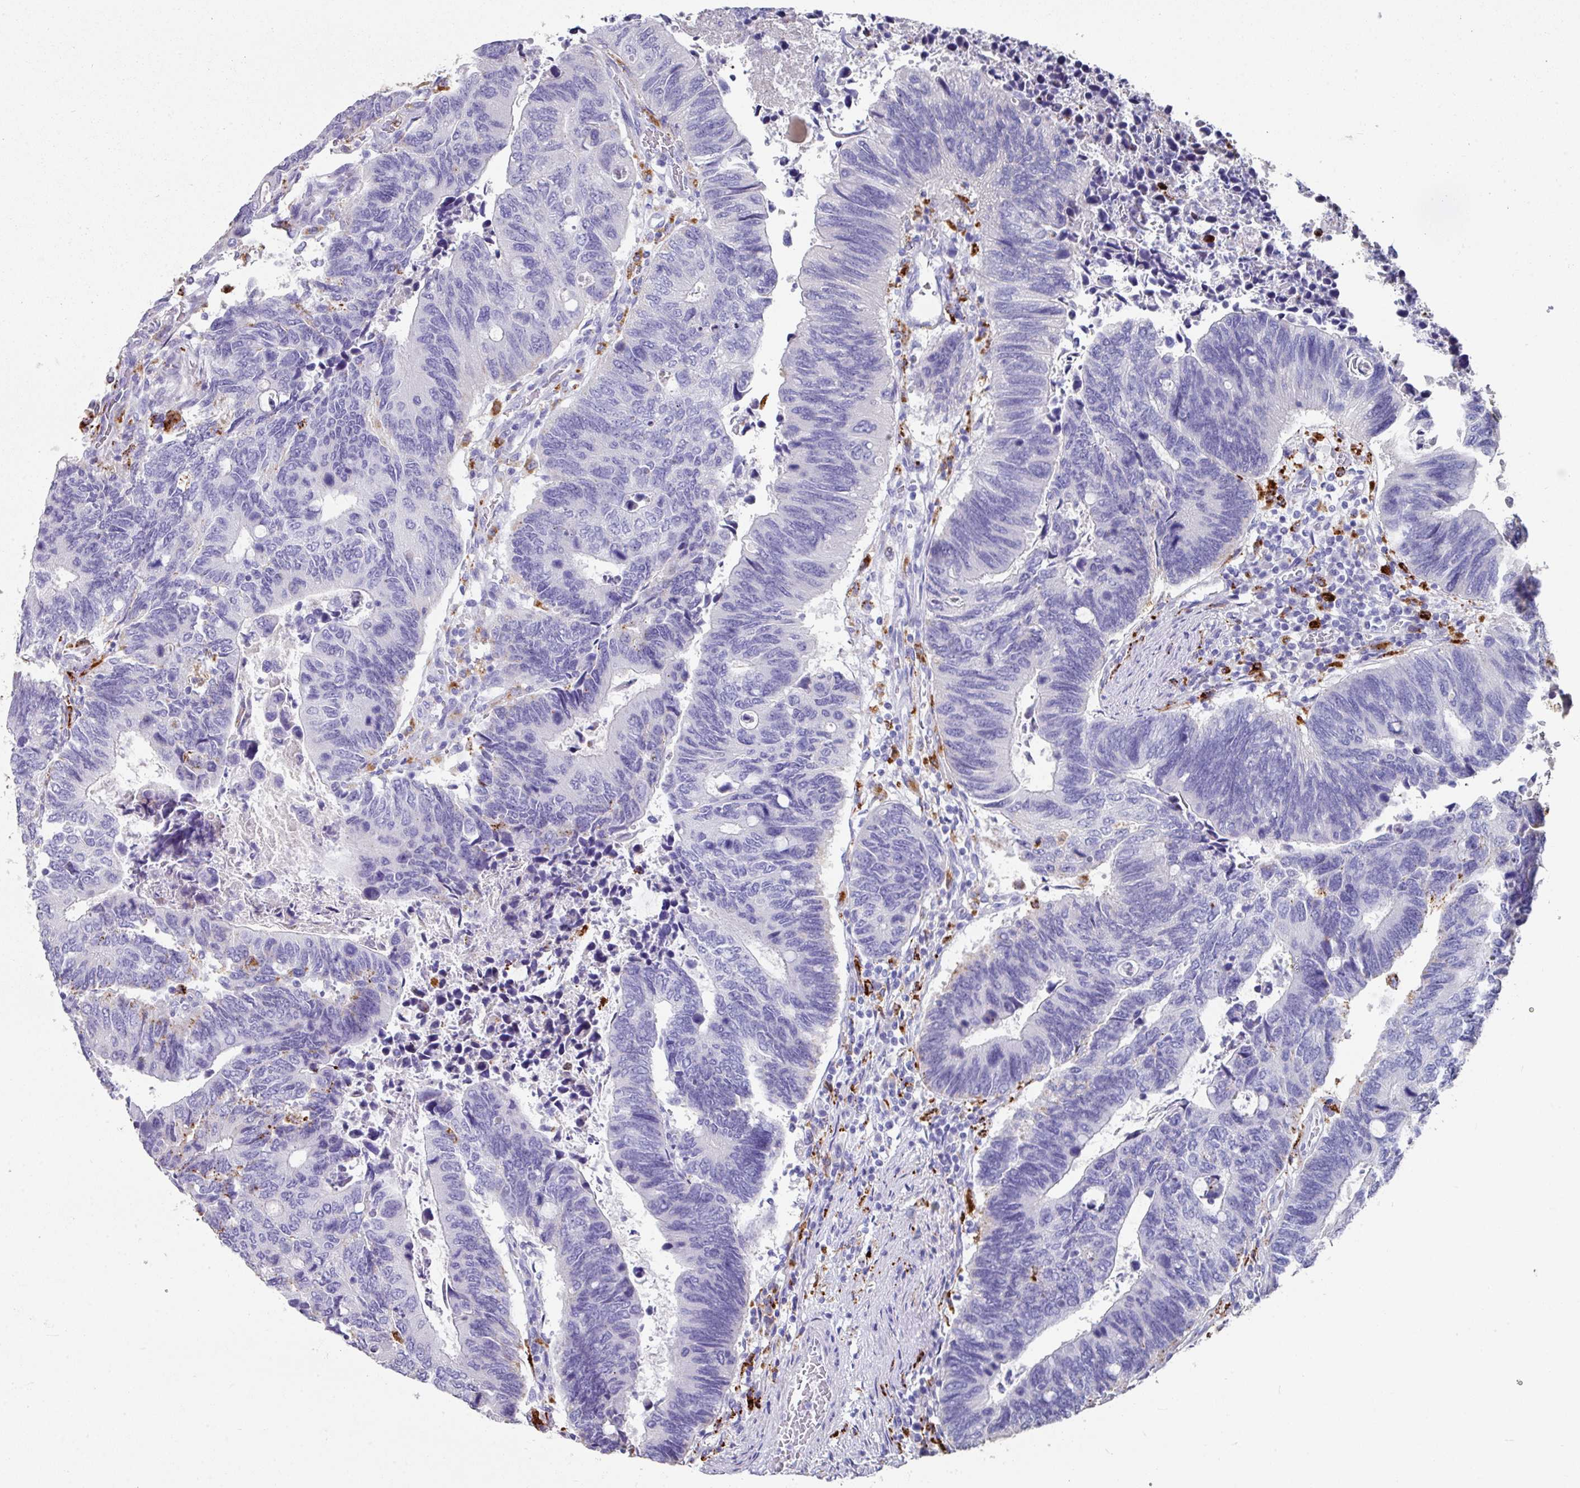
{"staining": {"intensity": "negative", "quantity": "none", "location": "none"}, "tissue": "colorectal cancer", "cell_type": "Tumor cells", "image_type": "cancer", "snomed": [{"axis": "morphology", "description": "Adenocarcinoma, NOS"}, {"axis": "topography", "description": "Colon"}], "caption": "Tumor cells show no significant protein expression in colorectal adenocarcinoma.", "gene": "CPVL", "patient": {"sex": "male", "age": 87}}